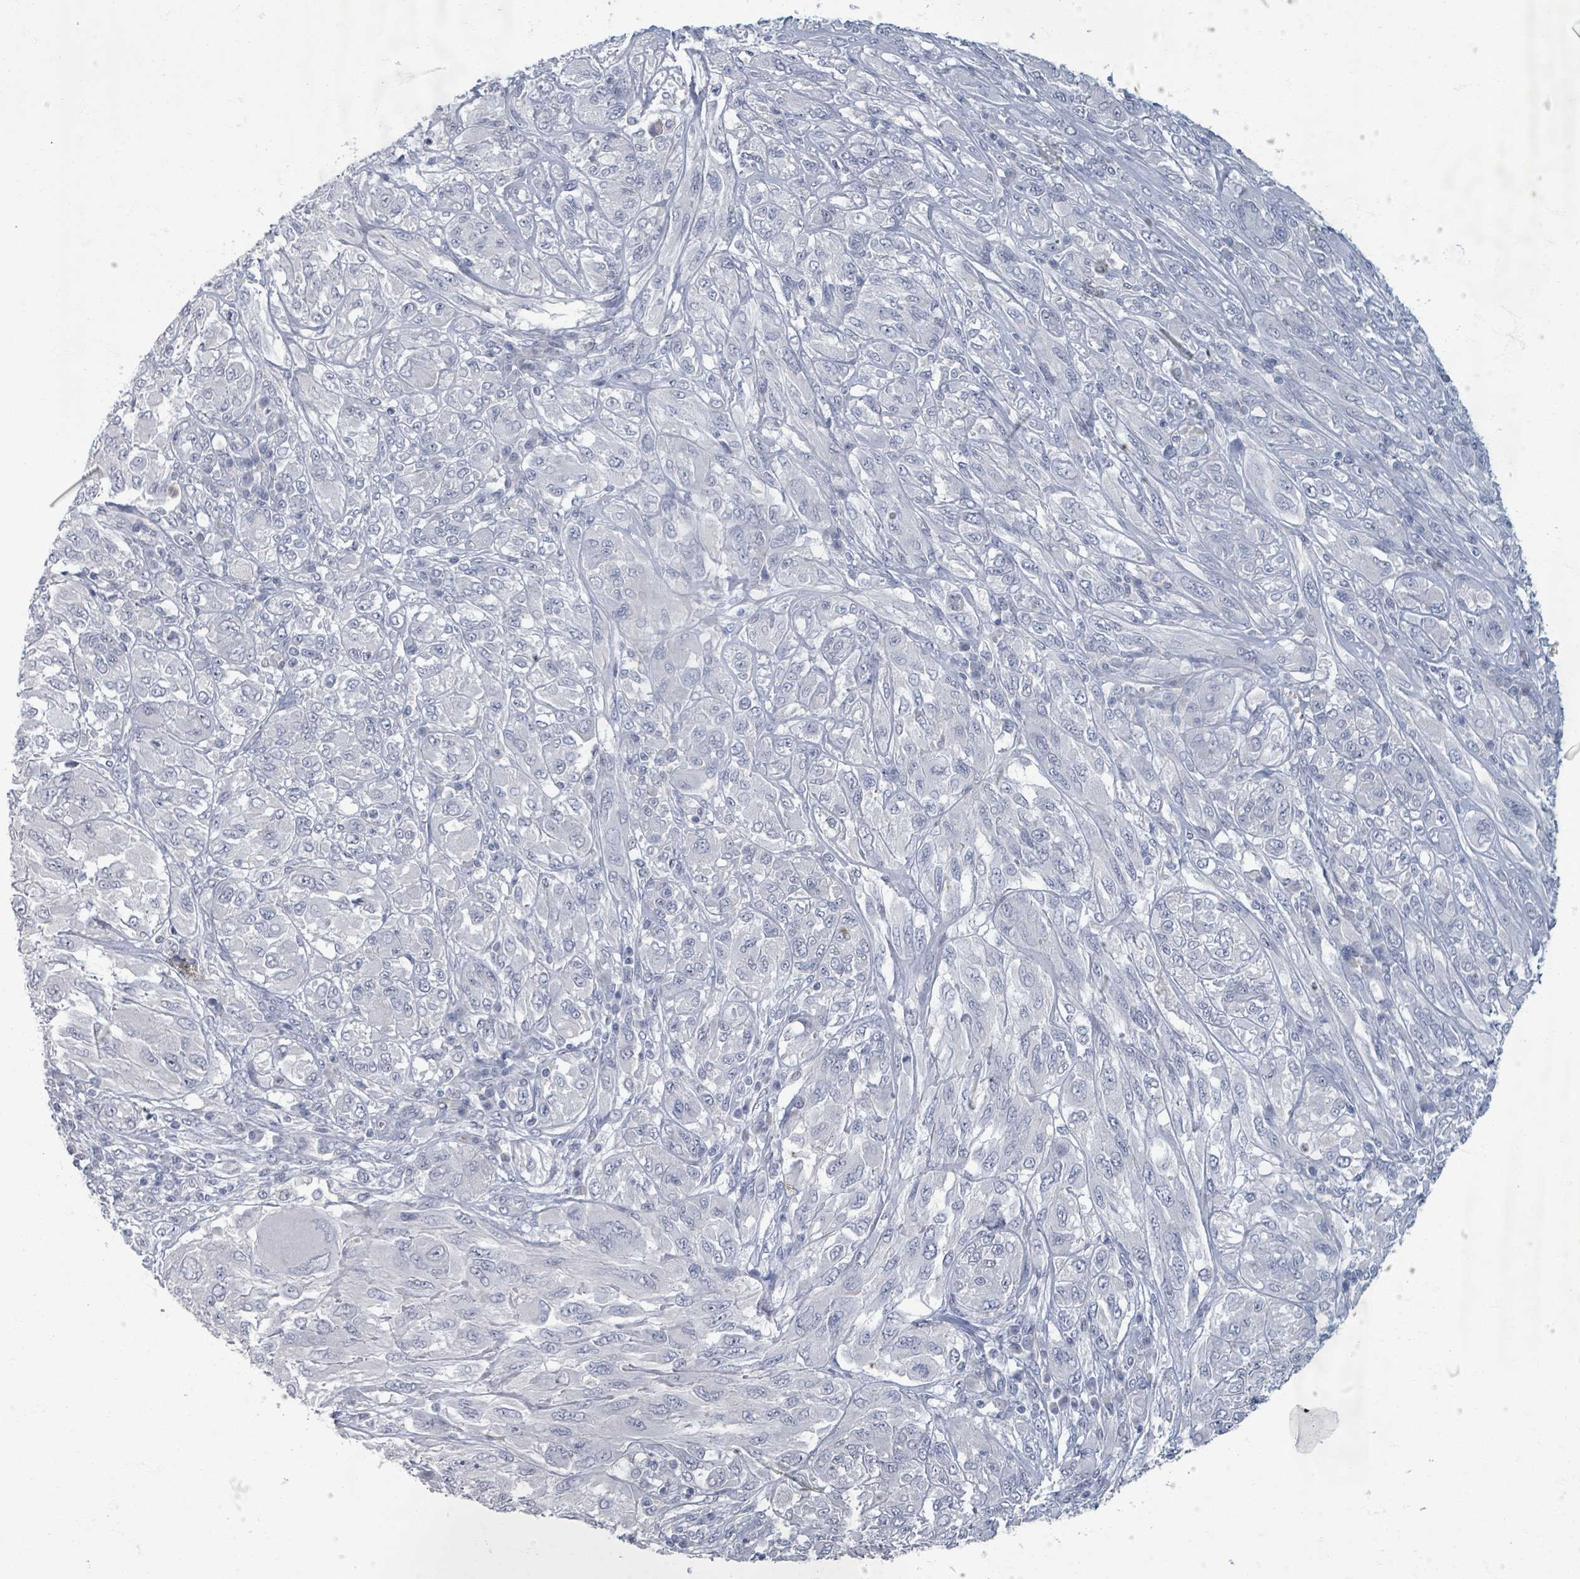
{"staining": {"intensity": "negative", "quantity": "none", "location": "none"}, "tissue": "melanoma", "cell_type": "Tumor cells", "image_type": "cancer", "snomed": [{"axis": "morphology", "description": "Malignant melanoma, NOS"}, {"axis": "topography", "description": "Skin"}], "caption": "High power microscopy photomicrograph of an immunohistochemistry image of melanoma, revealing no significant positivity in tumor cells.", "gene": "WNT11", "patient": {"sex": "female", "age": 91}}